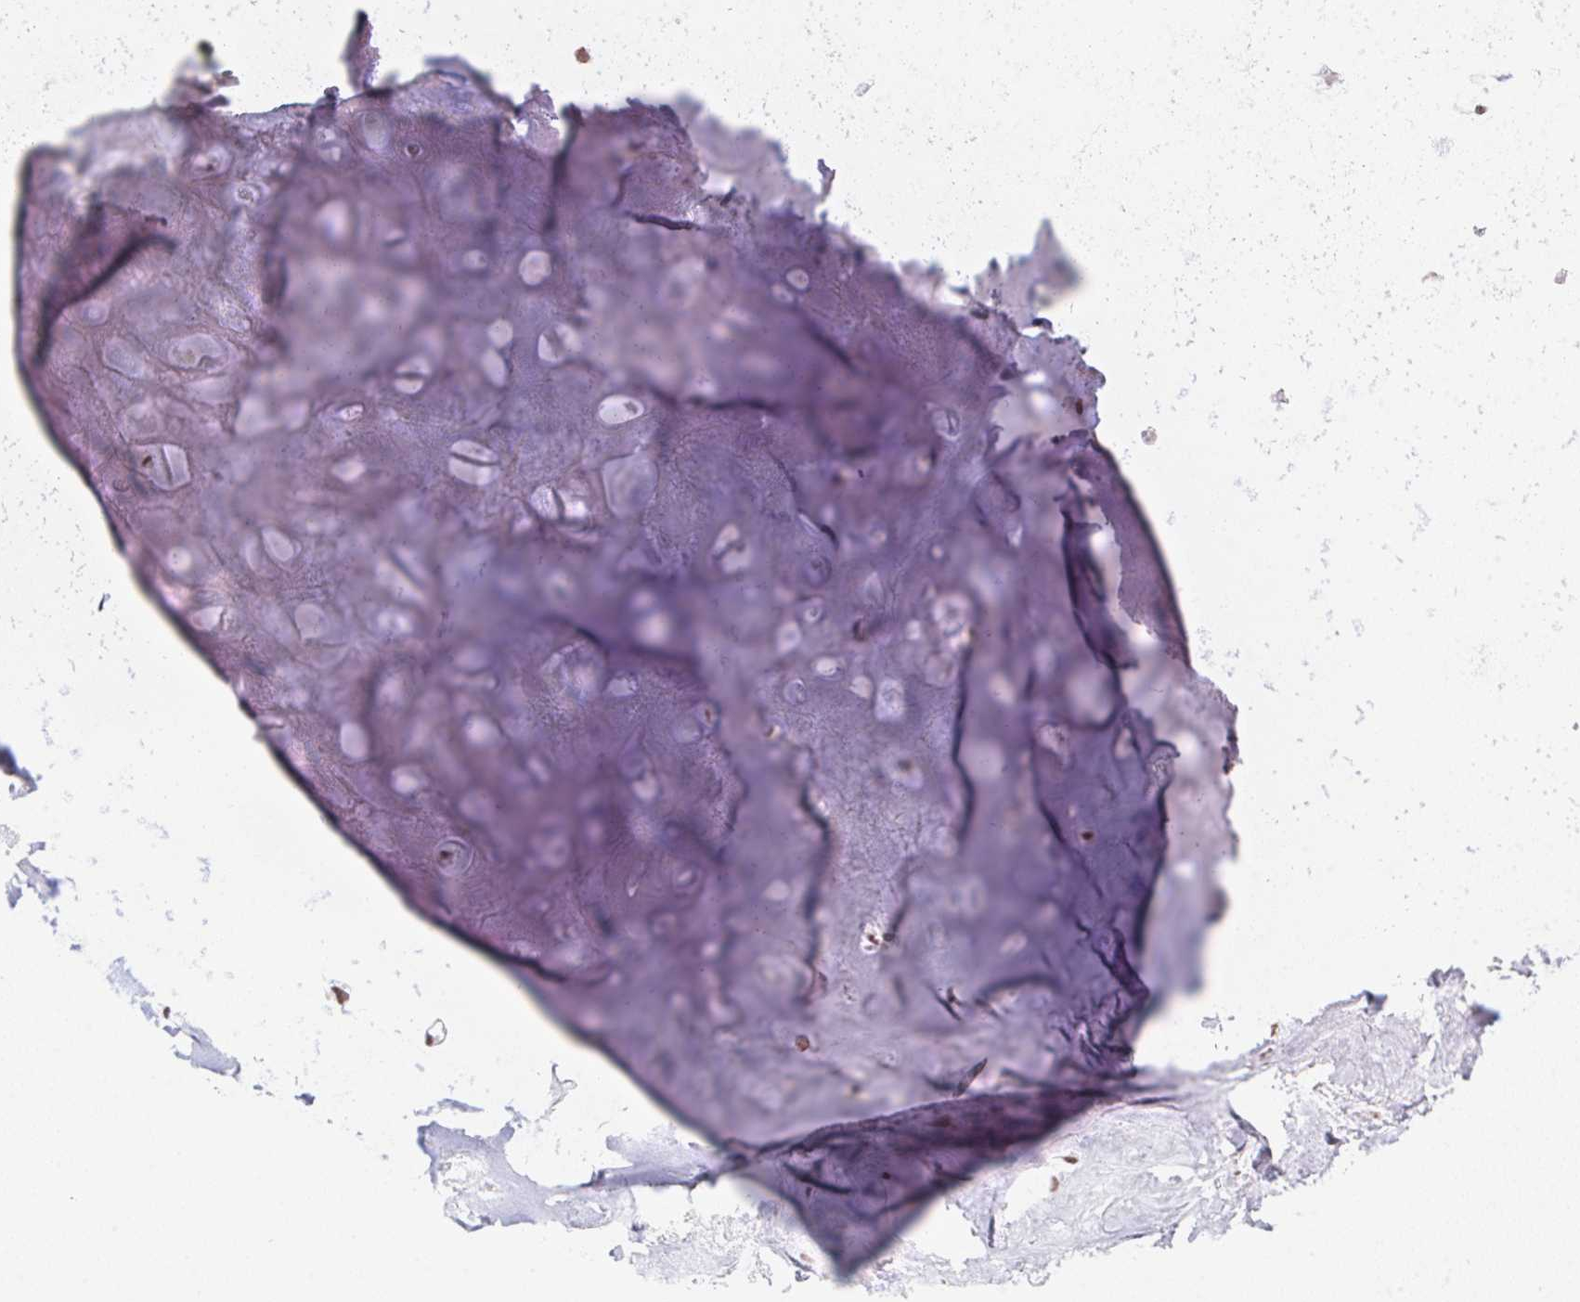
{"staining": {"intensity": "negative", "quantity": "none", "location": "none"}, "tissue": "adipose tissue", "cell_type": "Adipocytes", "image_type": "normal", "snomed": [{"axis": "morphology", "description": "Normal tissue, NOS"}, {"axis": "topography", "description": "Cartilage tissue"}], "caption": "Immunohistochemistry of unremarkable human adipose tissue shows no expression in adipocytes.", "gene": "SRSF7", "patient": {"sex": "male", "age": 57}}